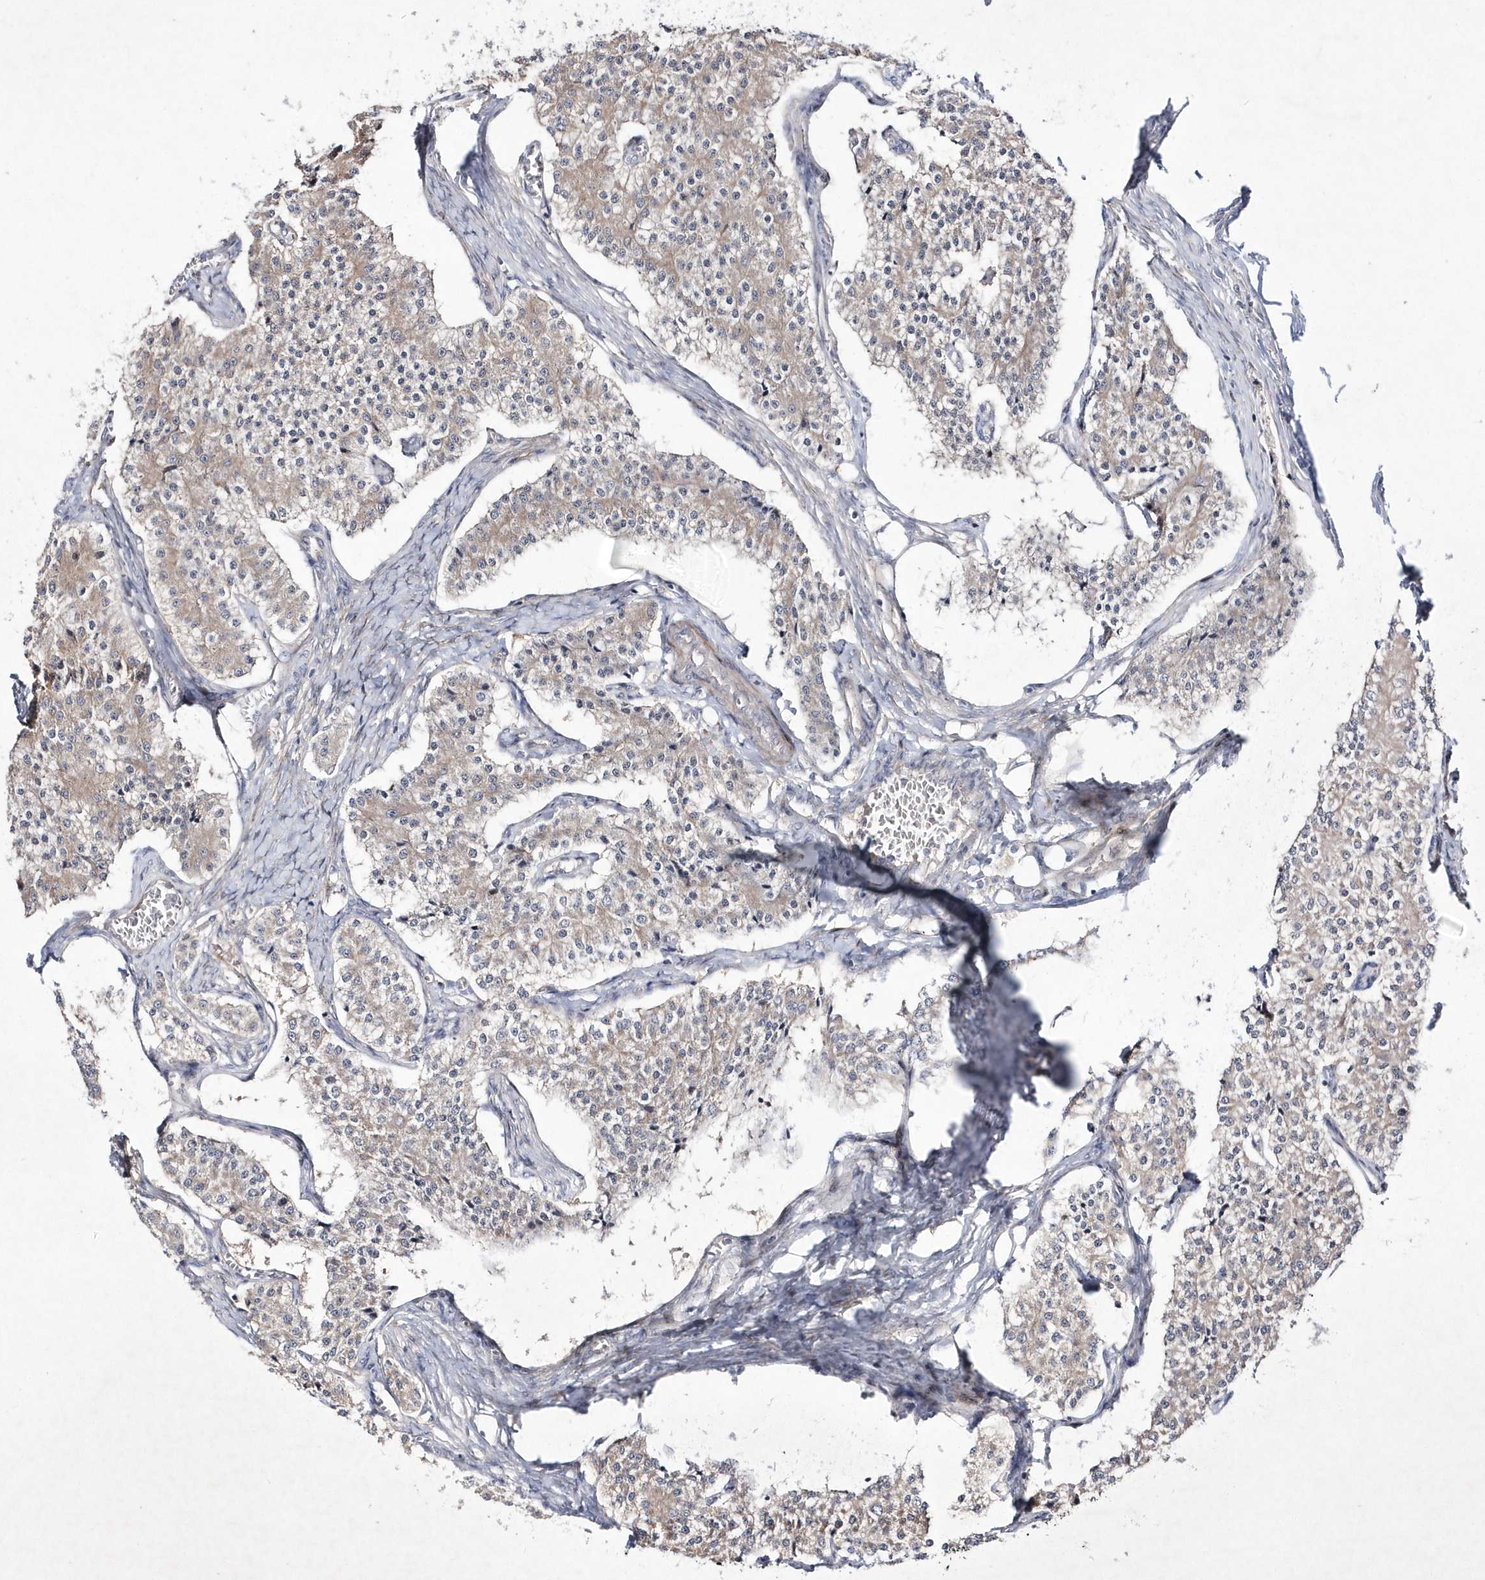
{"staining": {"intensity": "negative", "quantity": "none", "location": "none"}, "tissue": "carcinoid", "cell_type": "Tumor cells", "image_type": "cancer", "snomed": [{"axis": "morphology", "description": "Carcinoid, malignant, NOS"}, {"axis": "topography", "description": "Colon"}], "caption": "Immunohistochemical staining of carcinoid displays no significant expression in tumor cells.", "gene": "DSPP", "patient": {"sex": "female", "age": 52}}